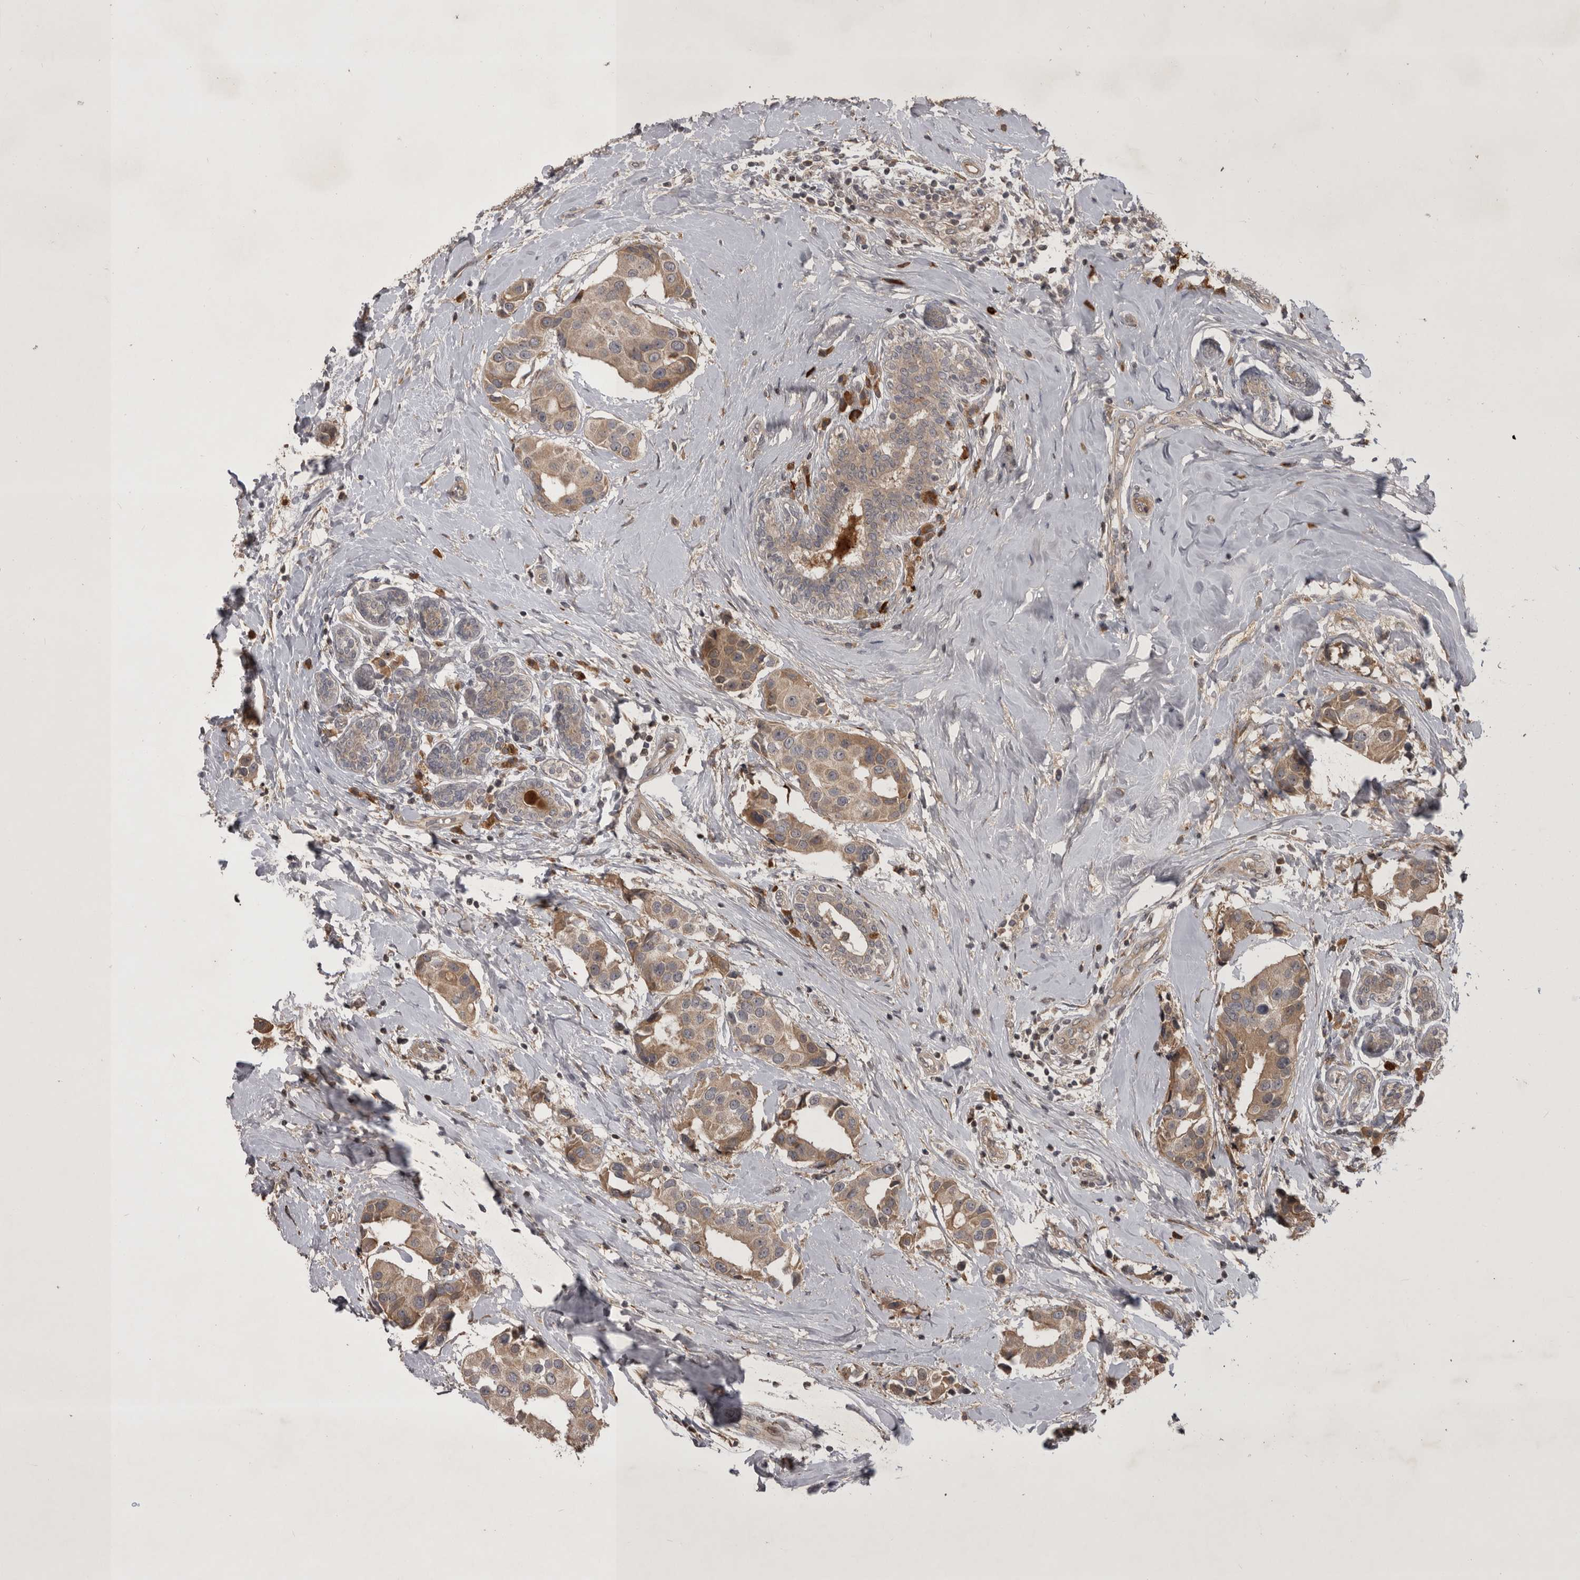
{"staining": {"intensity": "weak", "quantity": ">75%", "location": "cytoplasmic/membranous"}, "tissue": "breast cancer", "cell_type": "Tumor cells", "image_type": "cancer", "snomed": [{"axis": "morphology", "description": "Normal tissue, NOS"}, {"axis": "morphology", "description": "Duct carcinoma"}, {"axis": "topography", "description": "Breast"}], "caption": "Invasive ductal carcinoma (breast) stained with a protein marker demonstrates weak staining in tumor cells.", "gene": "RAB3GAP2", "patient": {"sex": "female", "age": 39}}